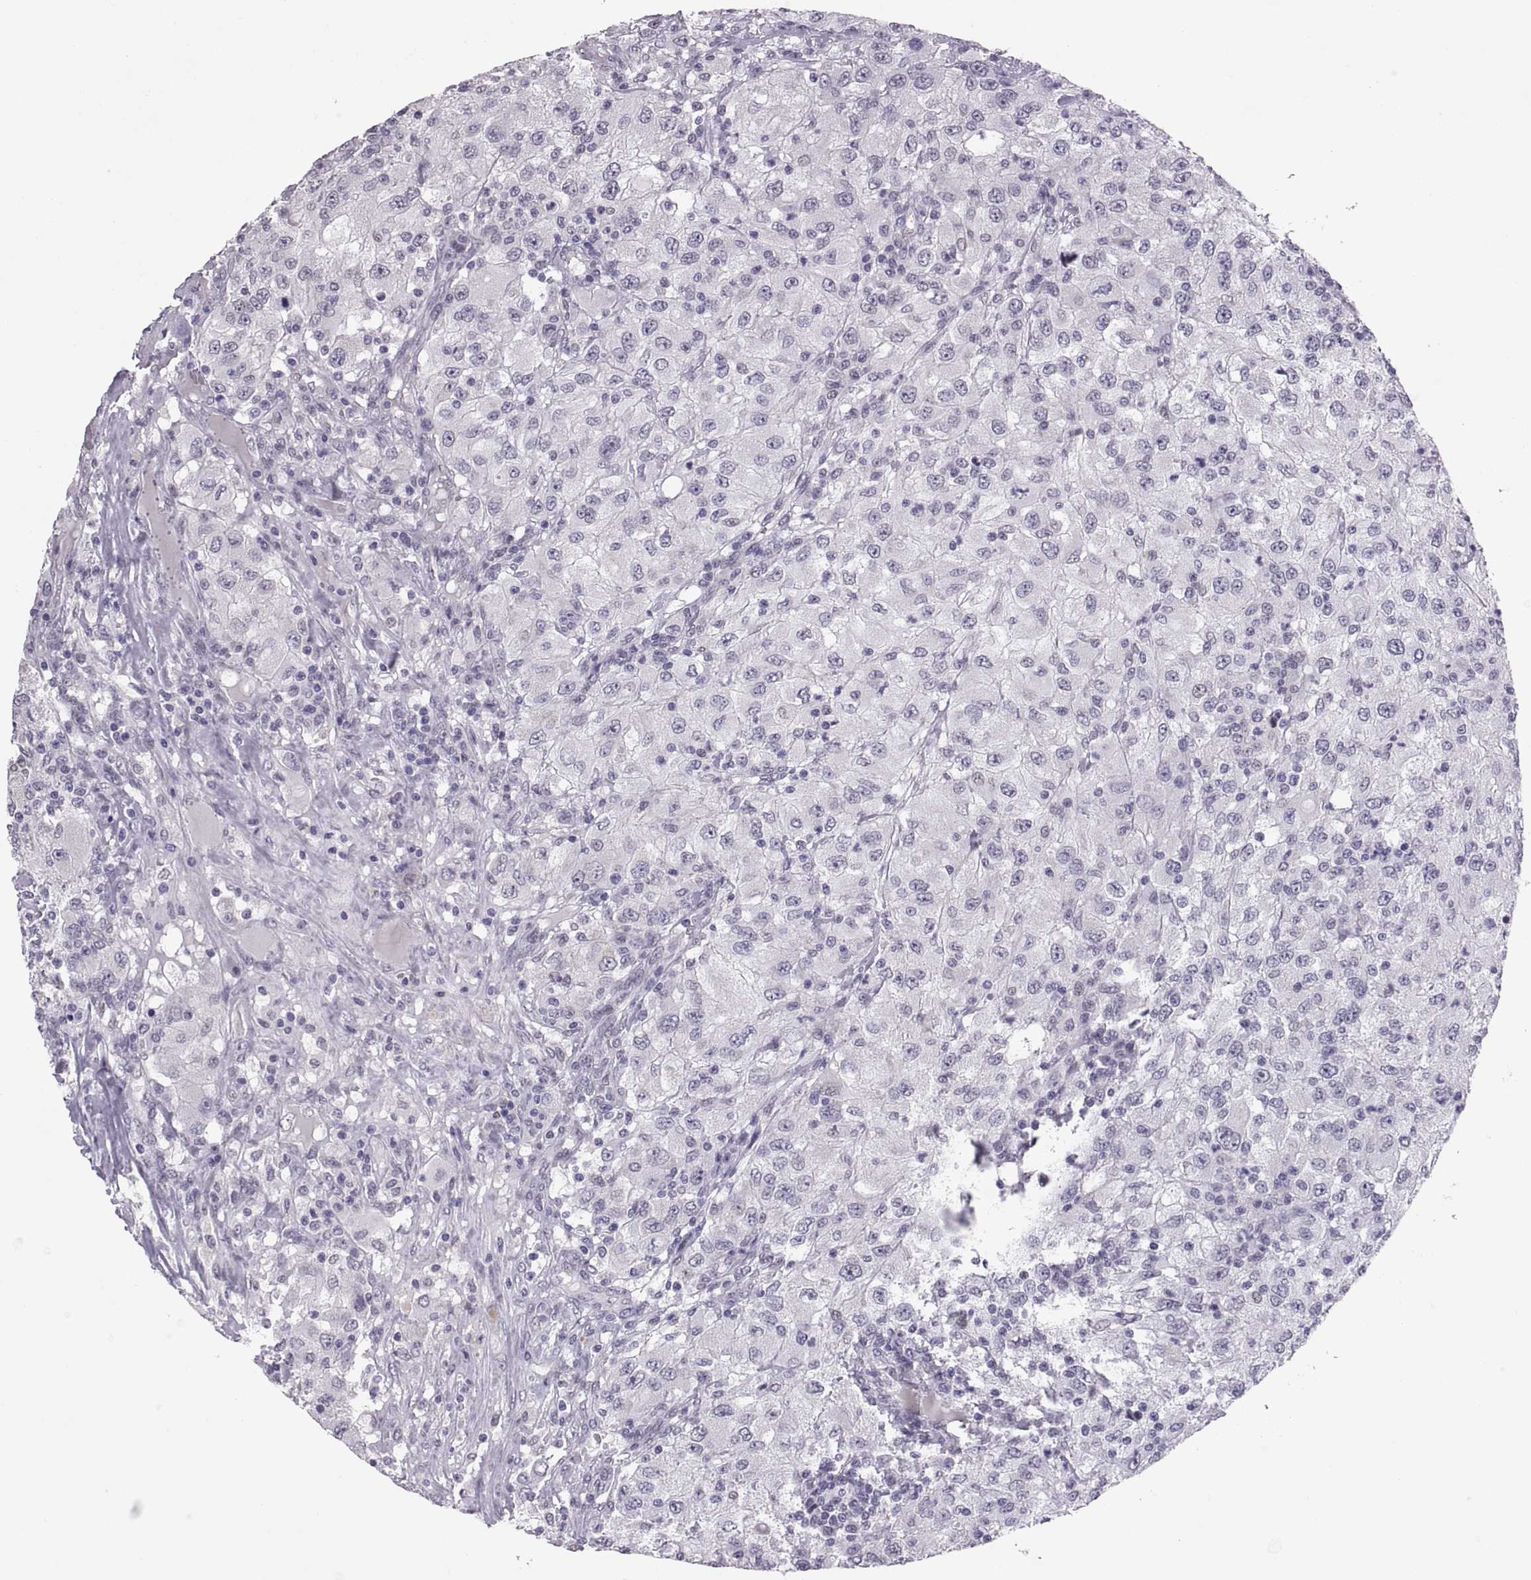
{"staining": {"intensity": "negative", "quantity": "none", "location": "none"}, "tissue": "renal cancer", "cell_type": "Tumor cells", "image_type": "cancer", "snomed": [{"axis": "morphology", "description": "Adenocarcinoma, NOS"}, {"axis": "topography", "description": "Kidney"}], "caption": "DAB immunohistochemical staining of renal adenocarcinoma demonstrates no significant staining in tumor cells.", "gene": "KRT77", "patient": {"sex": "female", "age": 67}}